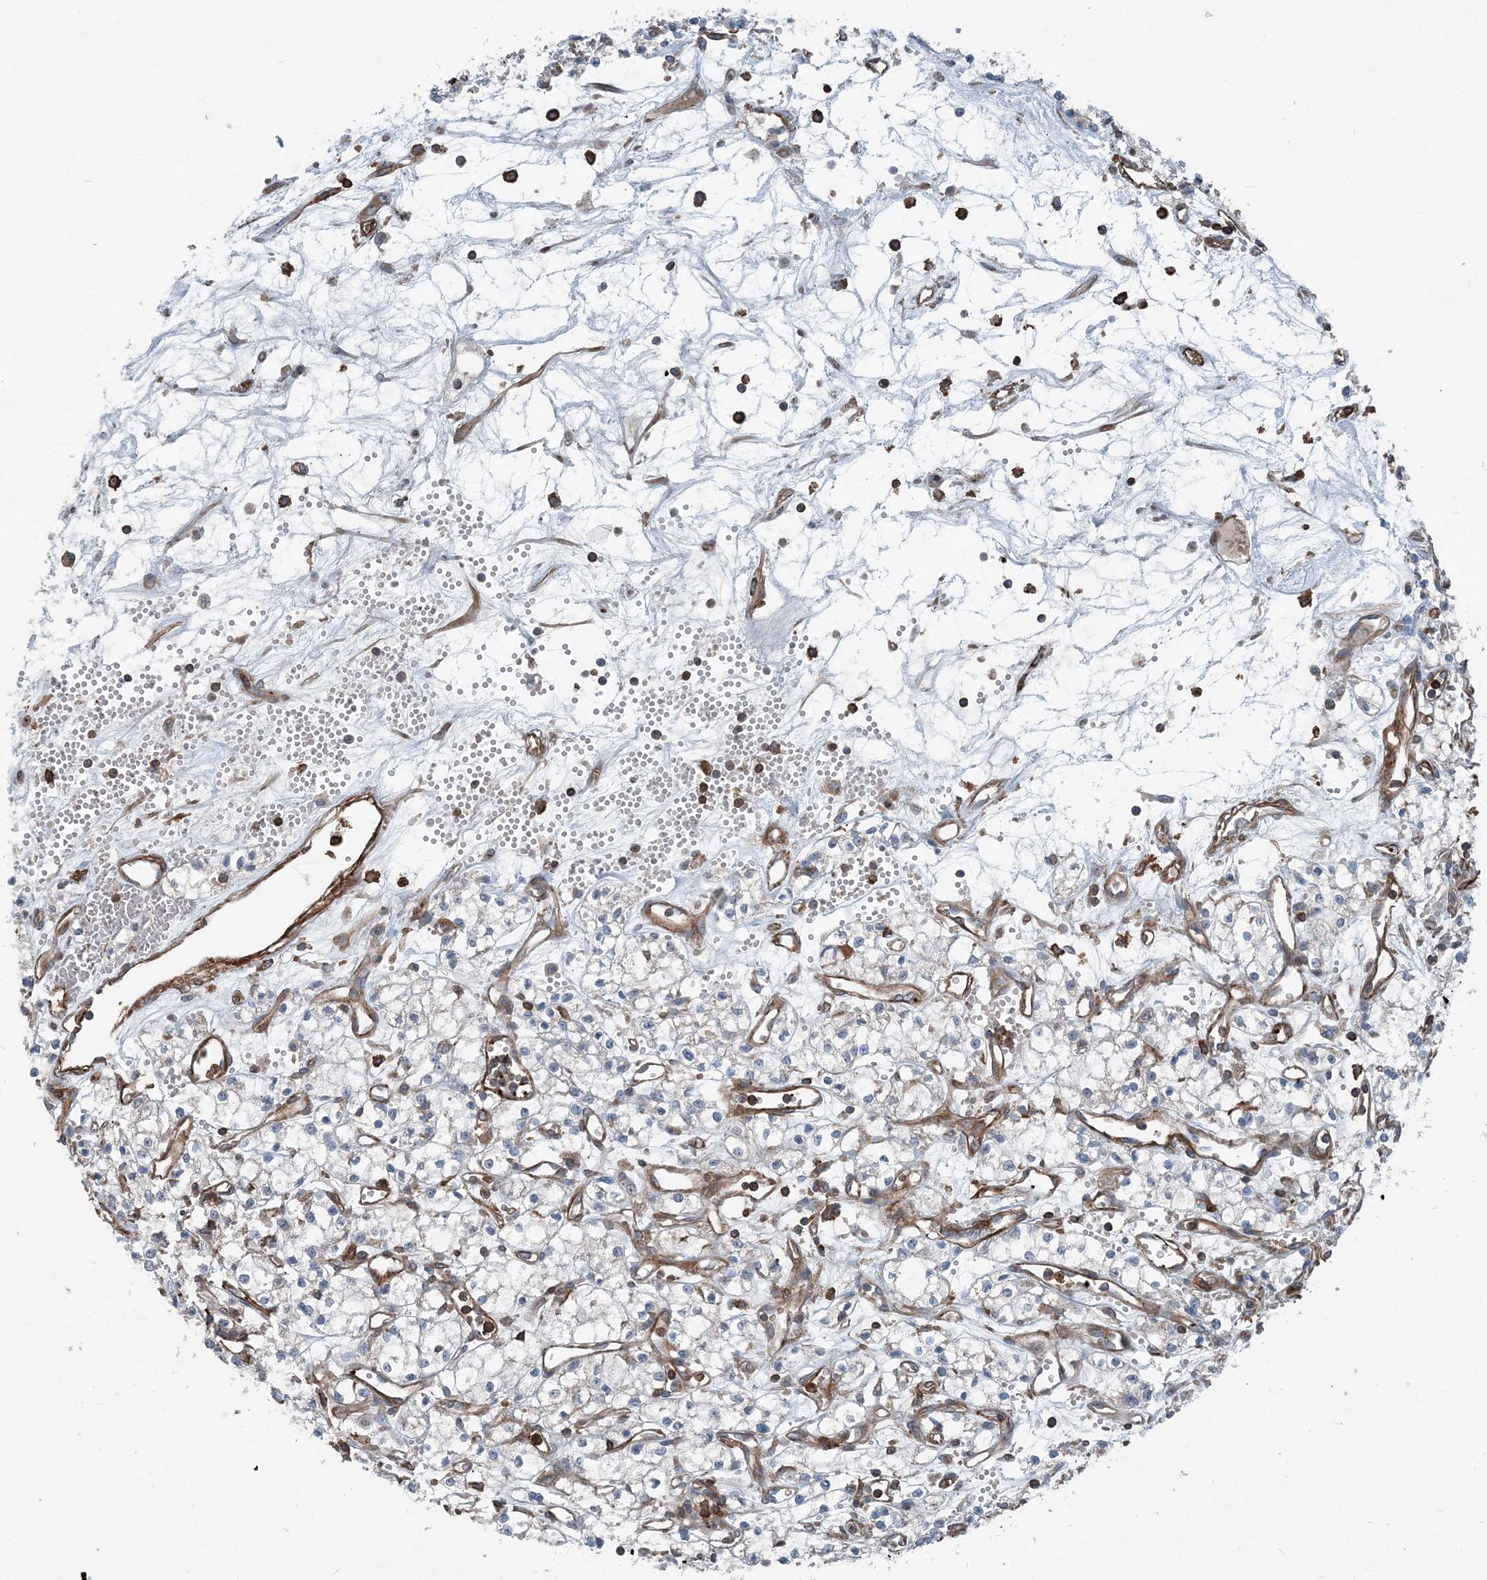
{"staining": {"intensity": "negative", "quantity": "none", "location": "none"}, "tissue": "renal cancer", "cell_type": "Tumor cells", "image_type": "cancer", "snomed": [{"axis": "morphology", "description": "Adenocarcinoma, NOS"}, {"axis": "topography", "description": "Kidney"}], "caption": "Immunohistochemistry image of neoplastic tissue: human renal adenocarcinoma stained with DAB (3,3'-diaminobenzidine) shows no significant protein positivity in tumor cells.", "gene": "DGUOK", "patient": {"sex": "male", "age": 59}}